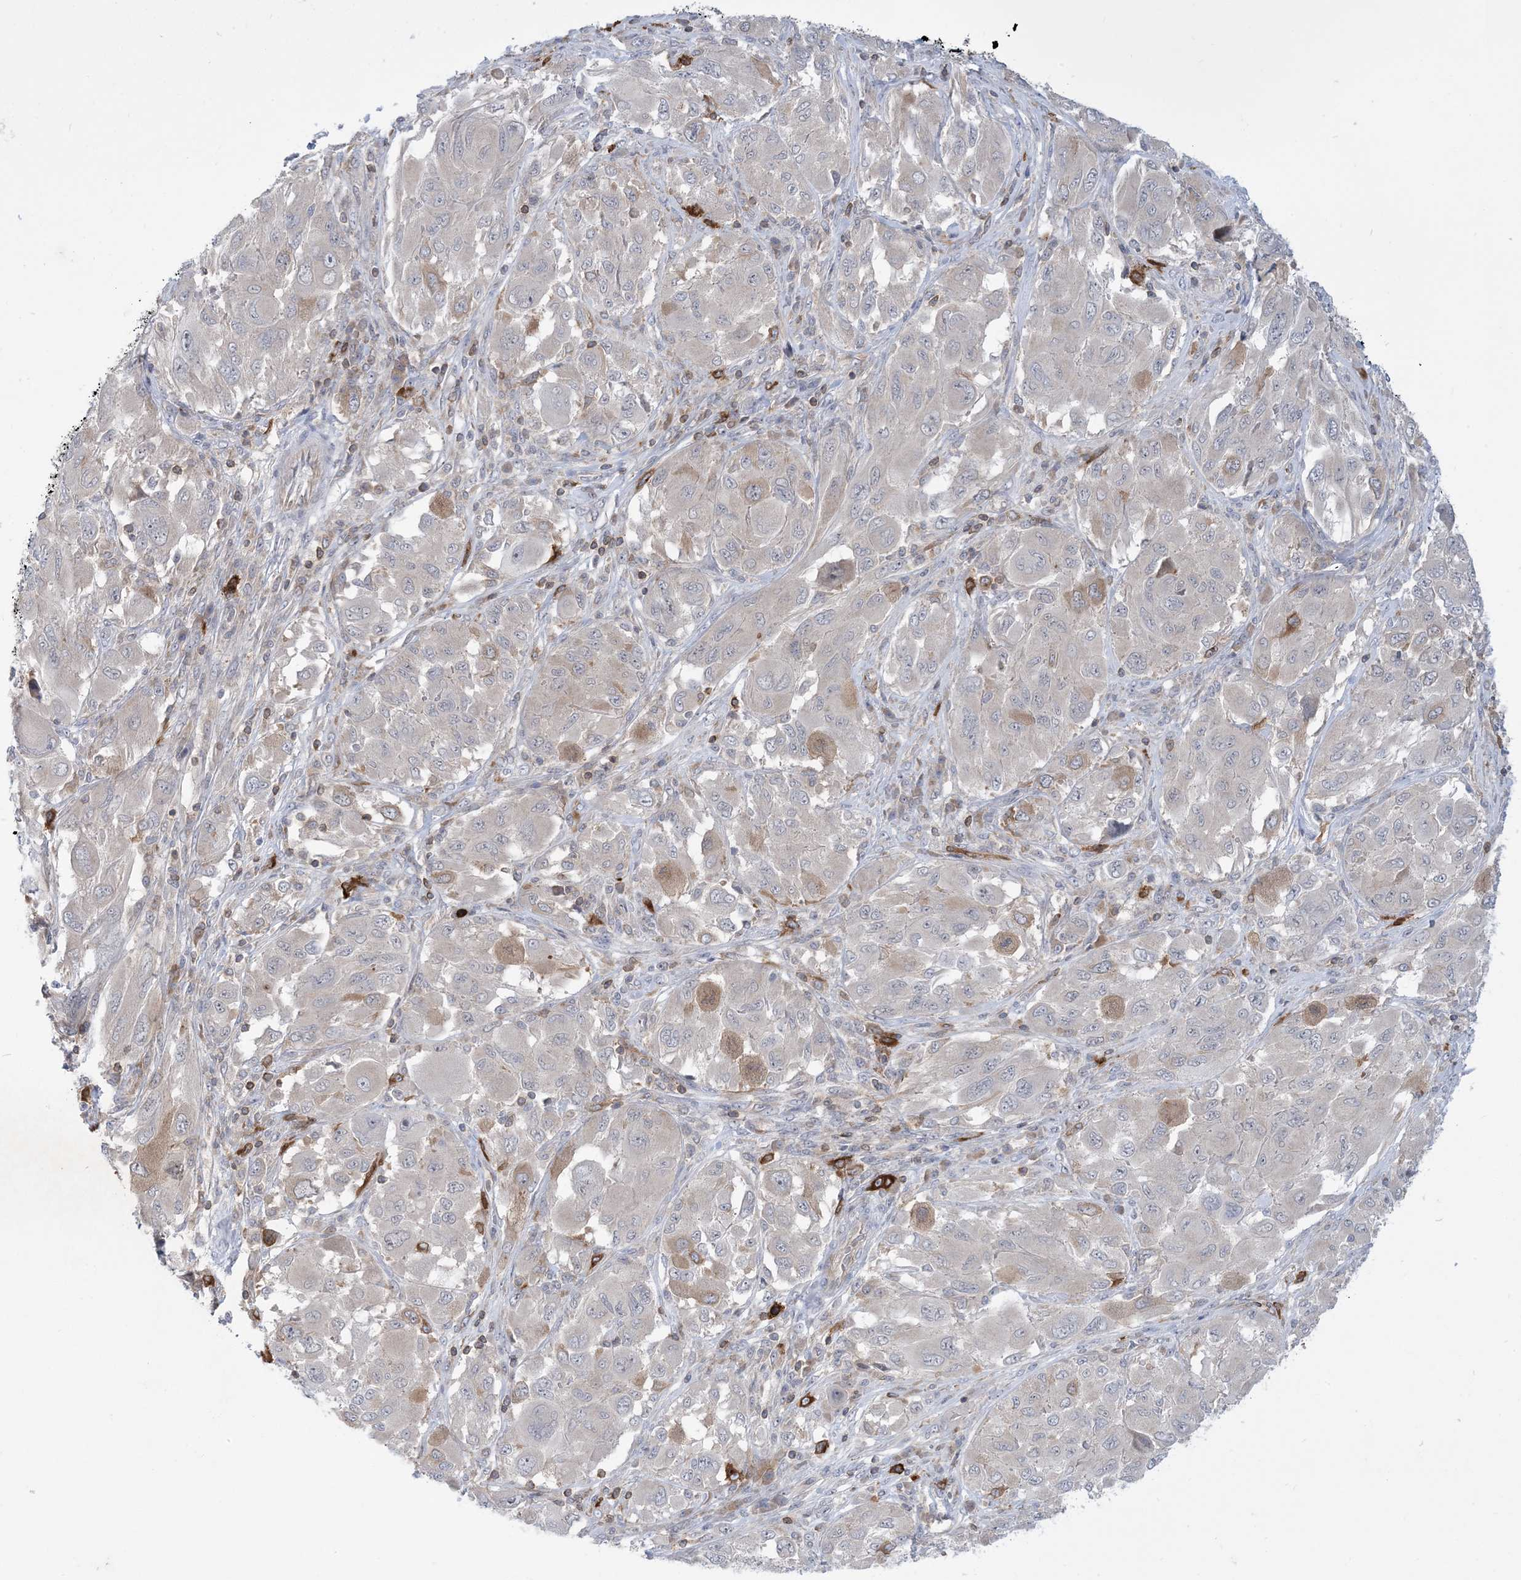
{"staining": {"intensity": "weak", "quantity": "<25%", "location": "cytoplasmic/membranous"}, "tissue": "melanoma", "cell_type": "Tumor cells", "image_type": "cancer", "snomed": [{"axis": "morphology", "description": "Malignant melanoma, NOS"}, {"axis": "topography", "description": "Skin"}], "caption": "This is a photomicrograph of immunohistochemistry staining of melanoma, which shows no positivity in tumor cells.", "gene": "AOC1", "patient": {"sex": "female", "age": 91}}